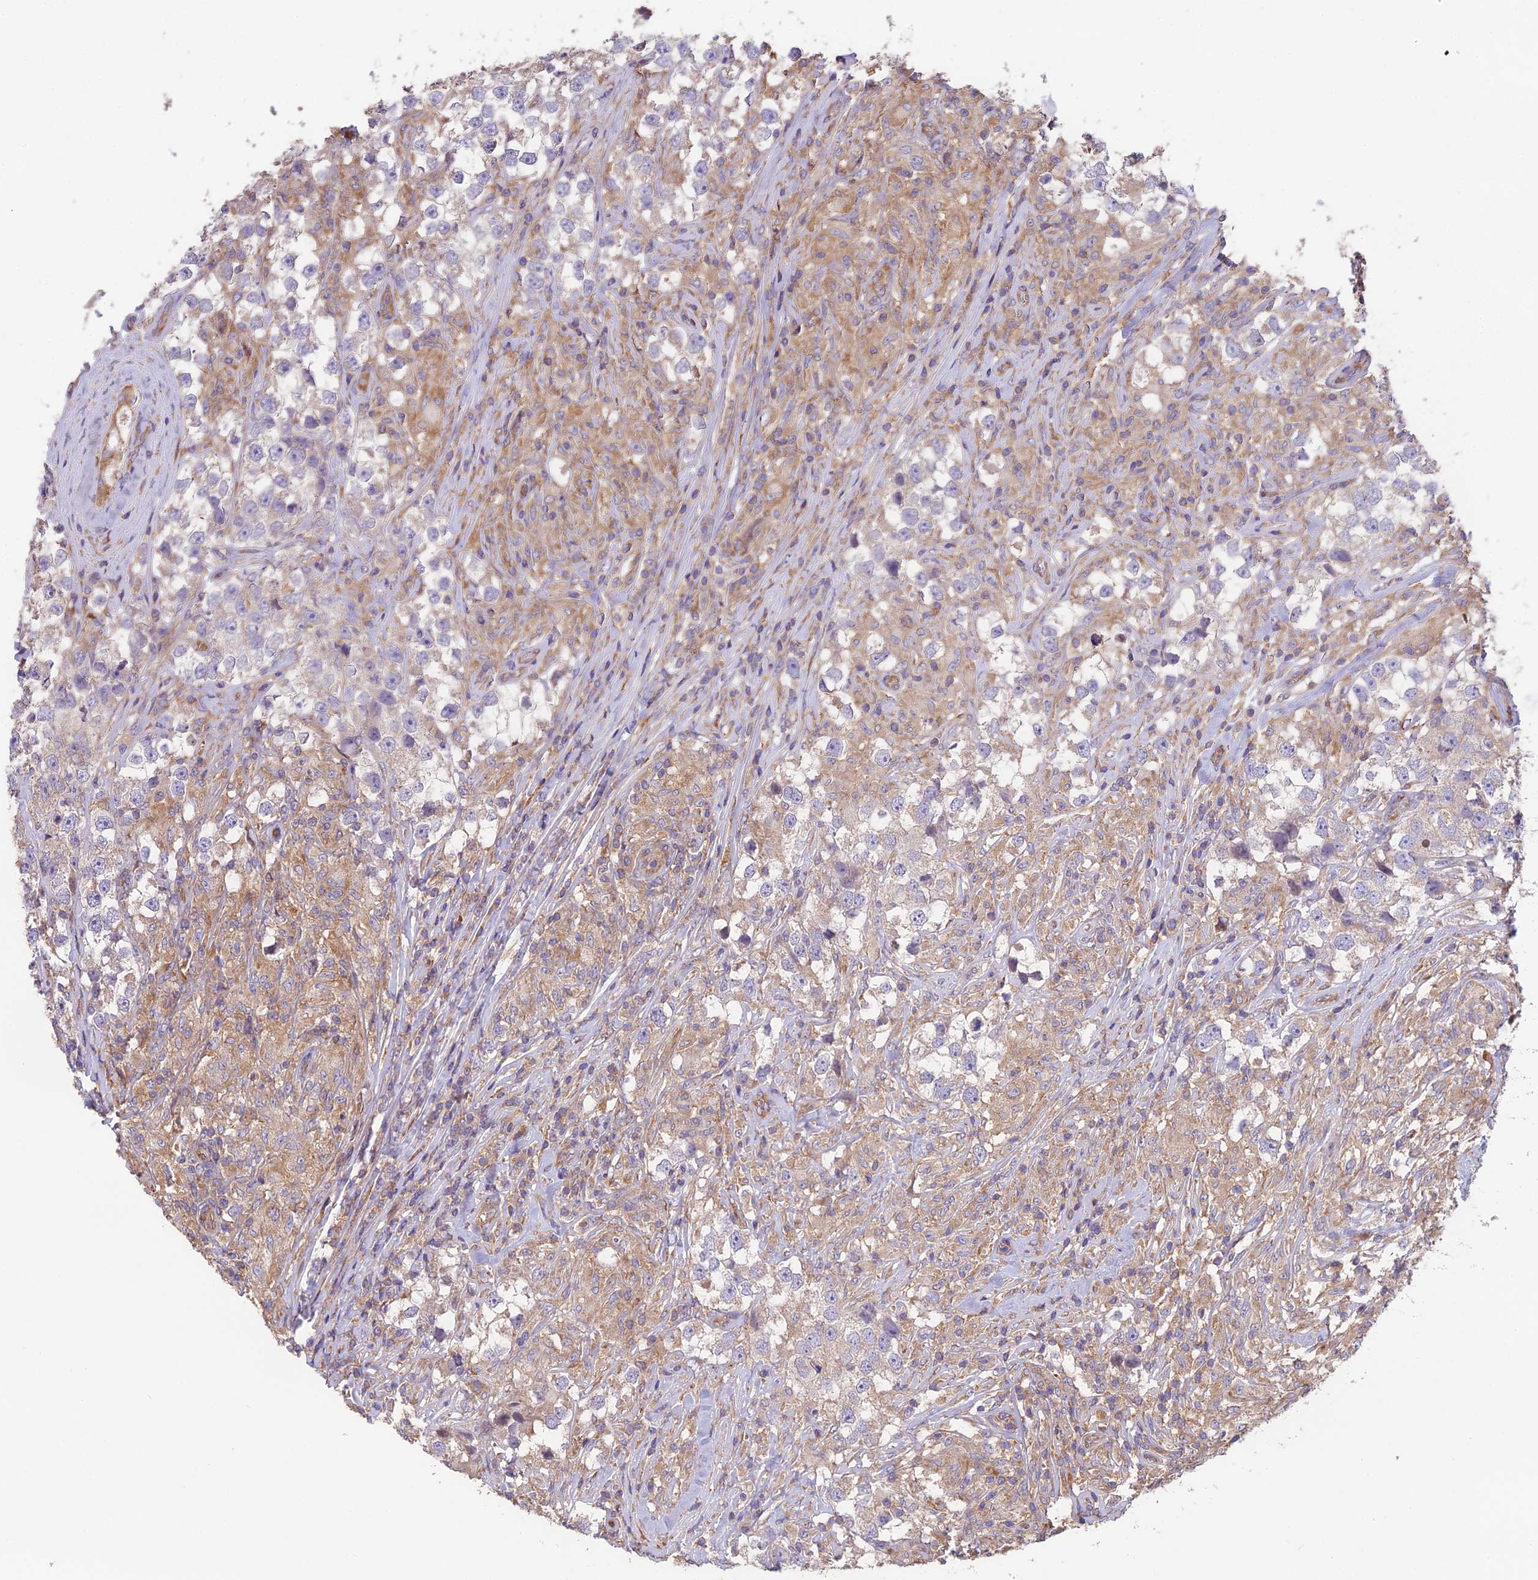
{"staining": {"intensity": "negative", "quantity": "none", "location": "none"}, "tissue": "testis cancer", "cell_type": "Tumor cells", "image_type": "cancer", "snomed": [{"axis": "morphology", "description": "Seminoma, NOS"}, {"axis": "topography", "description": "Testis"}], "caption": "A histopathology image of human testis cancer (seminoma) is negative for staining in tumor cells.", "gene": "BLOC1S4", "patient": {"sex": "male", "age": 46}}